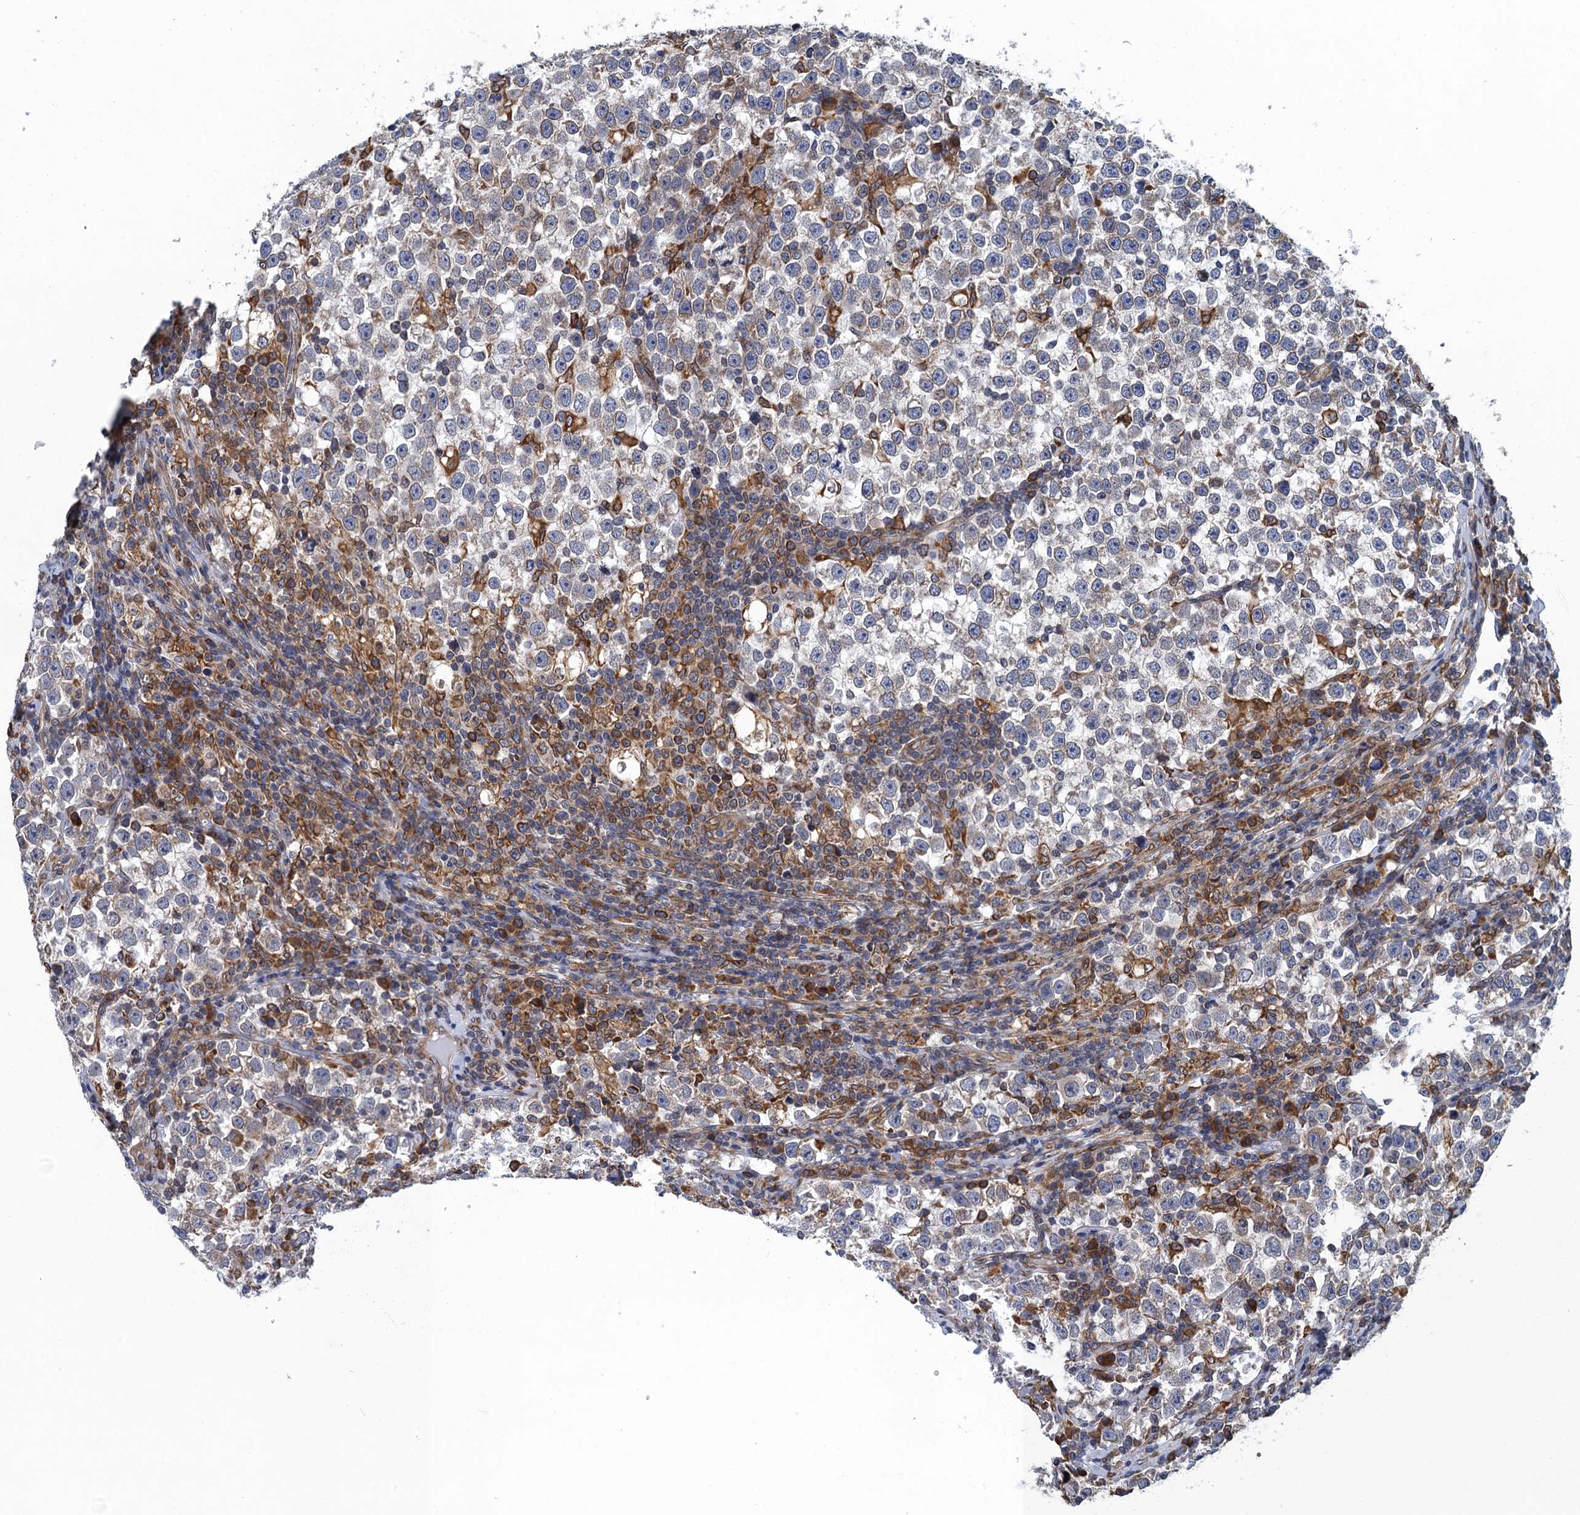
{"staining": {"intensity": "negative", "quantity": "none", "location": "none"}, "tissue": "testis cancer", "cell_type": "Tumor cells", "image_type": "cancer", "snomed": [{"axis": "morphology", "description": "Normal tissue, NOS"}, {"axis": "morphology", "description": "Seminoma, NOS"}, {"axis": "topography", "description": "Testis"}], "caption": "This is an immunohistochemistry (IHC) histopathology image of testis cancer. There is no positivity in tumor cells.", "gene": "ARMC5", "patient": {"sex": "male", "age": 43}}